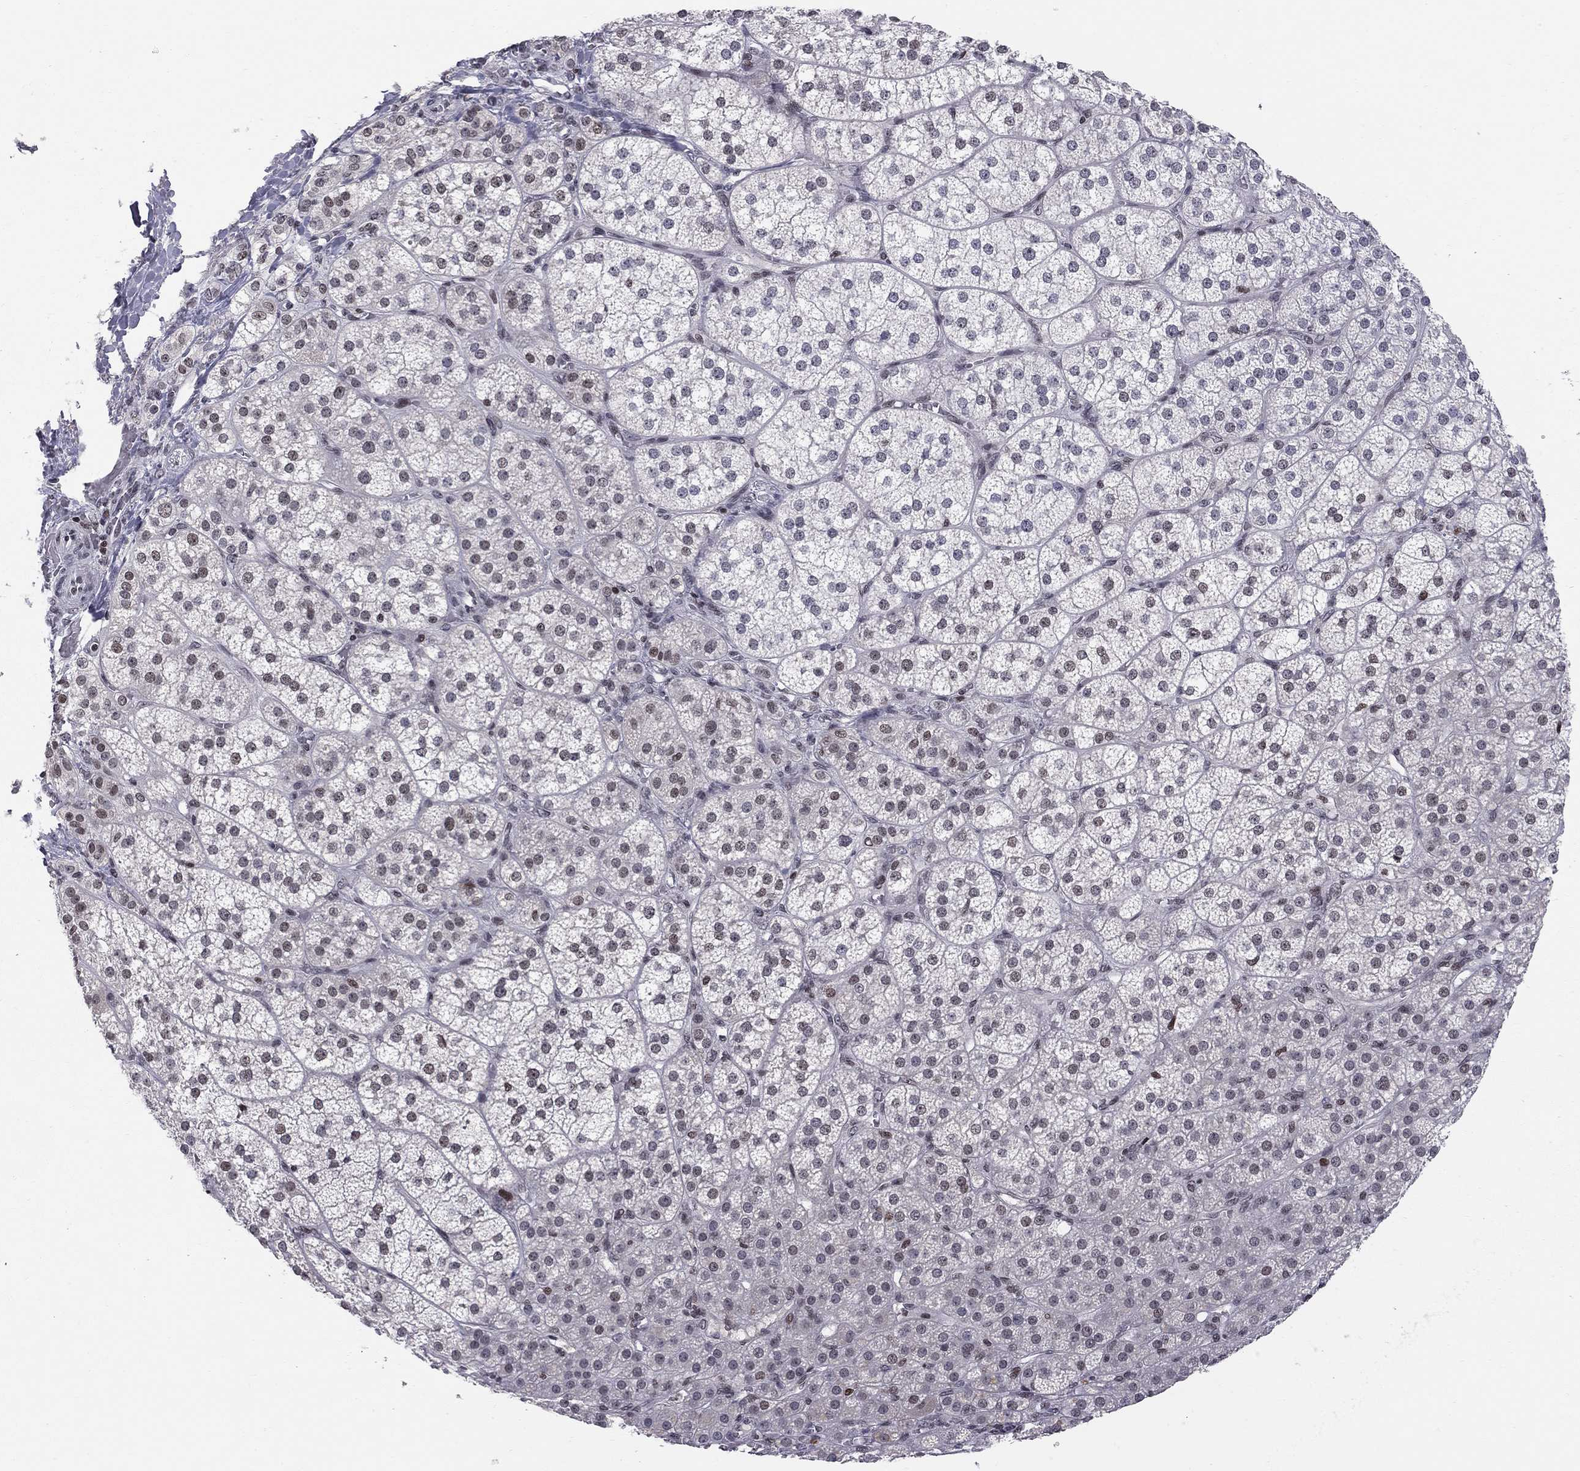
{"staining": {"intensity": "moderate", "quantity": "<25%", "location": "nuclear"}, "tissue": "adrenal gland", "cell_type": "Glandular cells", "image_type": "normal", "snomed": [{"axis": "morphology", "description": "Normal tissue, NOS"}, {"axis": "topography", "description": "Adrenal gland"}], "caption": "Moderate nuclear positivity for a protein is seen in about <25% of glandular cells of benign adrenal gland using immunohistochemistry (IHC).", "gene": "RNASEH2C", "patient": {"sex": "female", "age": 60}}